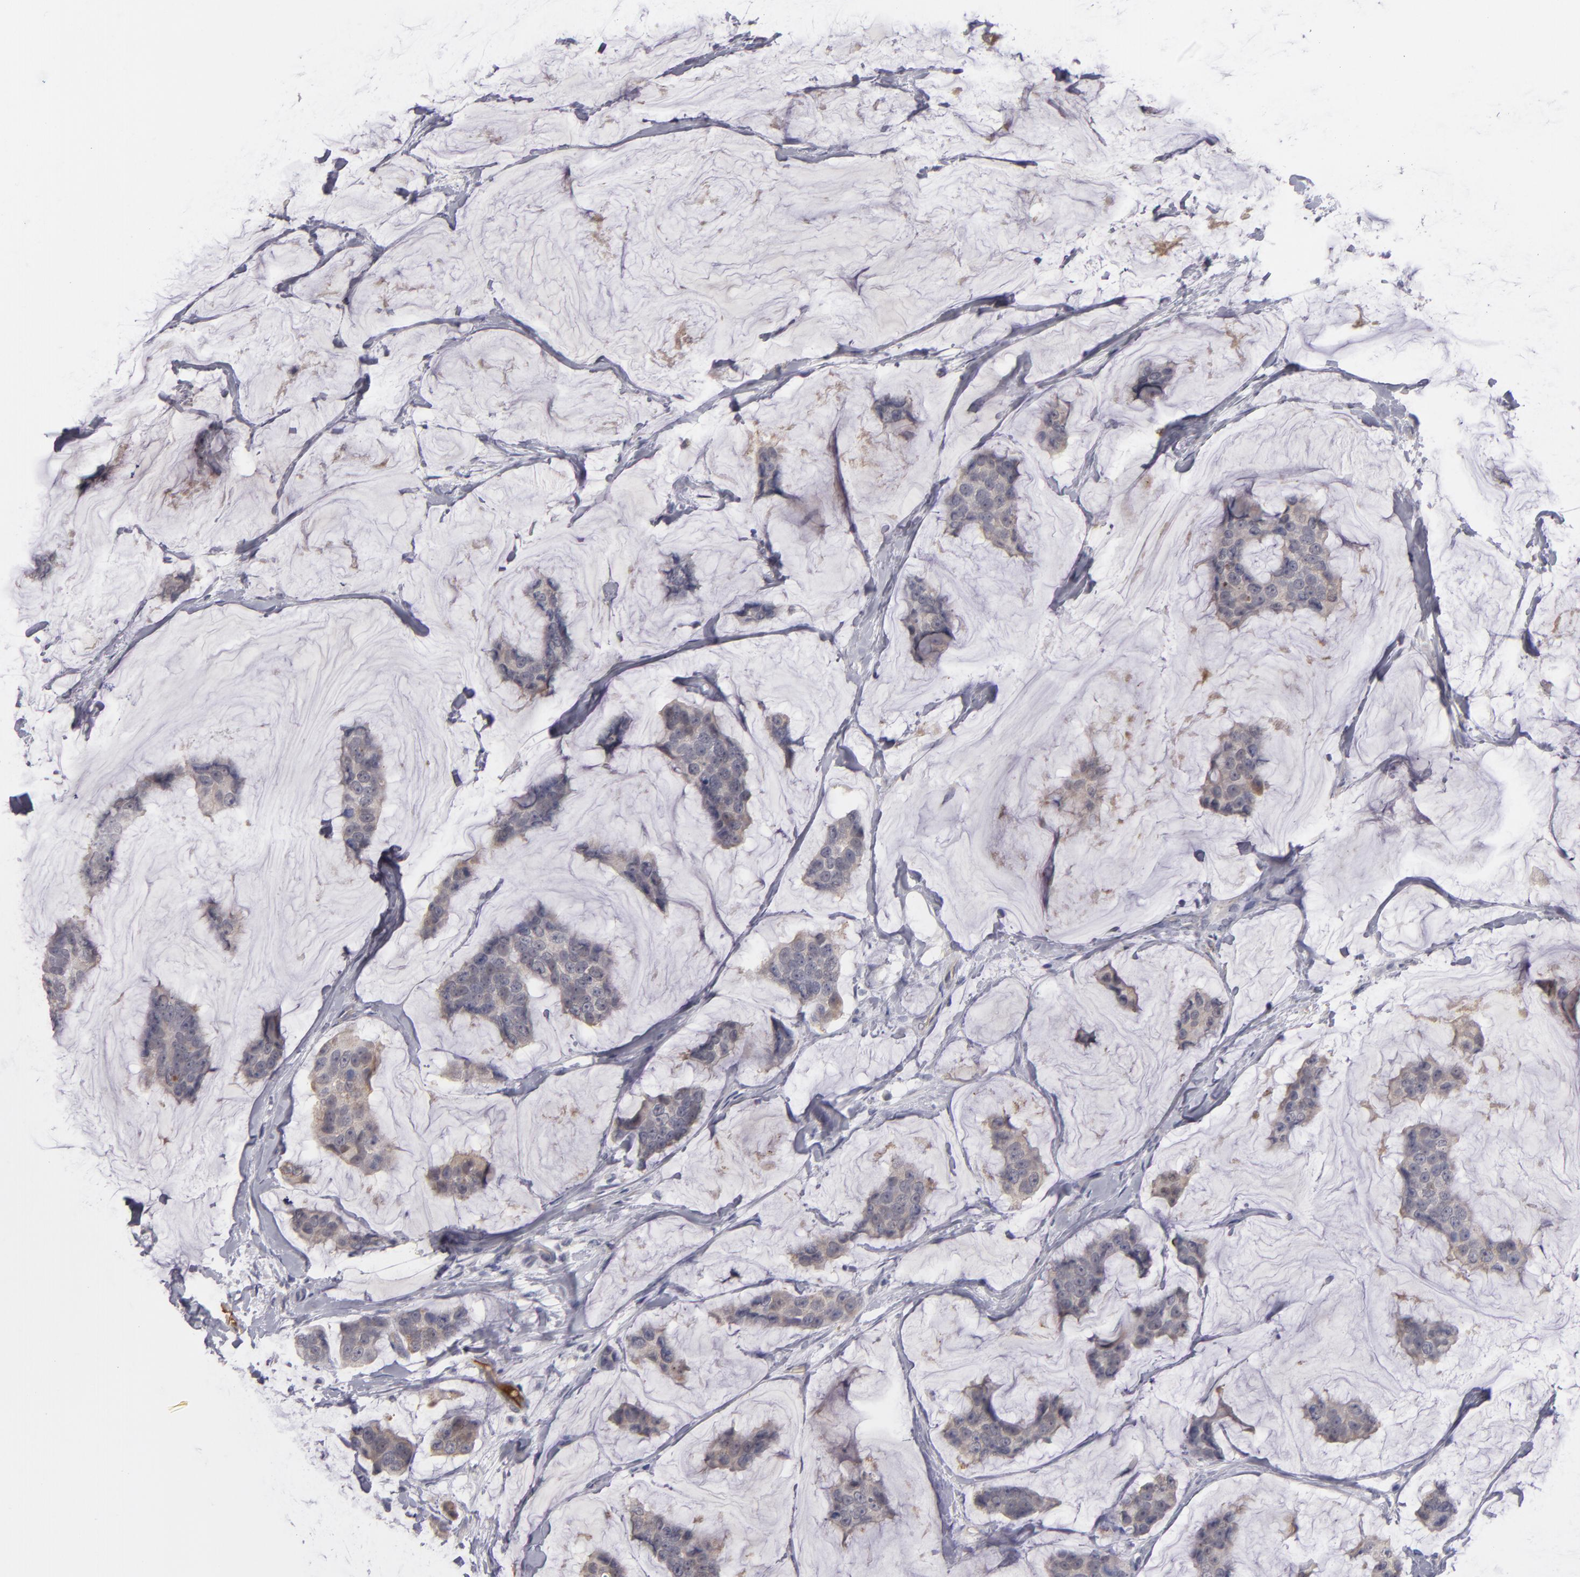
{"staining": {"intensity": "weak", "quantity": "<25%", "location": "cytoplasmic/membranous"}, "tissue": "breast cancer", "cell_type": "Tumor cells", "image_type": "cancer", "snomed": [{"axis": "morphology", "description": "Normal tissue, NOS"}, {"axis": "morphology", "description": "Duct carcinoma"}, {"axis": "topography", "description": "Breast"}], "caption": "Immunohistochemistry (IHC) micrograph of human breast cancer (intraductal carcinoma) stained for a protein (brown), which exhibits no positivity in tumor cells.", "gene": "ITIH4", "patient": {"sex": "female", "age": 50}}